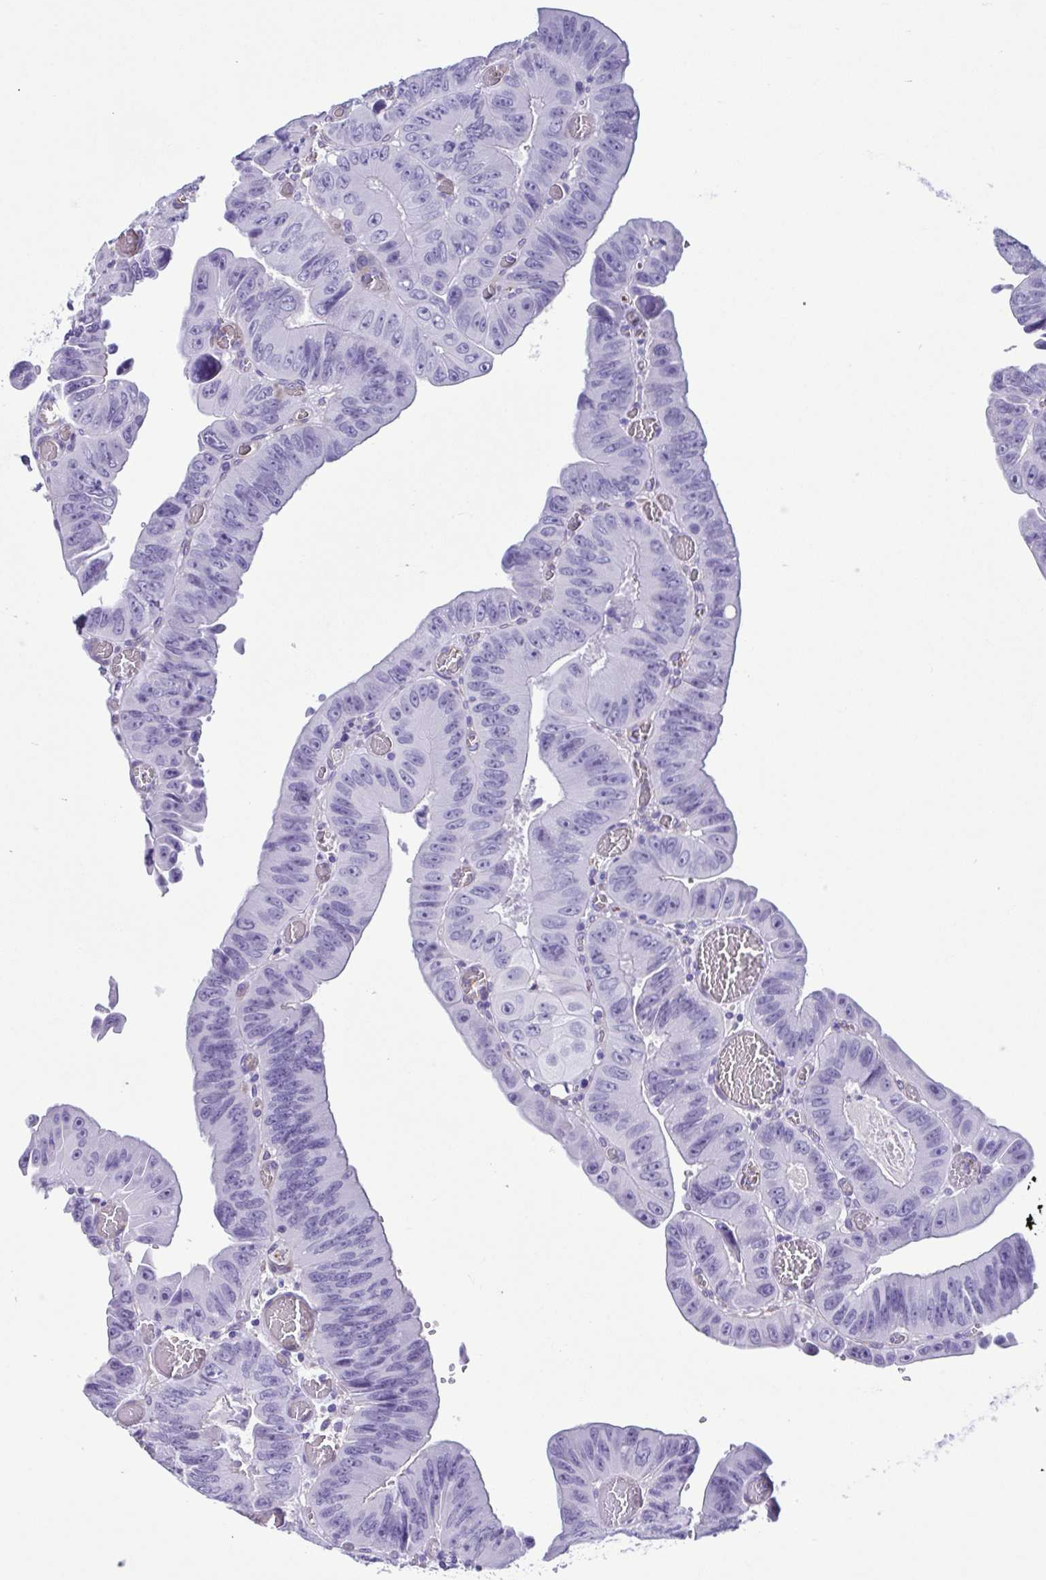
{"staining": {"intensity": "negative", "quantity": "none", "location": "none"}, "tissue": "colorectal cancer", "cell_type": "Tumor cells", "image_type": "cancer", "snomed": [{"axis": "morphology", "description": "Adenocarcinoma, NOS"}, {"axis": "topography", "description": "Colon"}], "caption": "Tumor cells are negative for brown protein staining in colorectal adenocarcinoma.", "gene": "CYP11B1", "patient": {"sex": "female", "age": 84}}